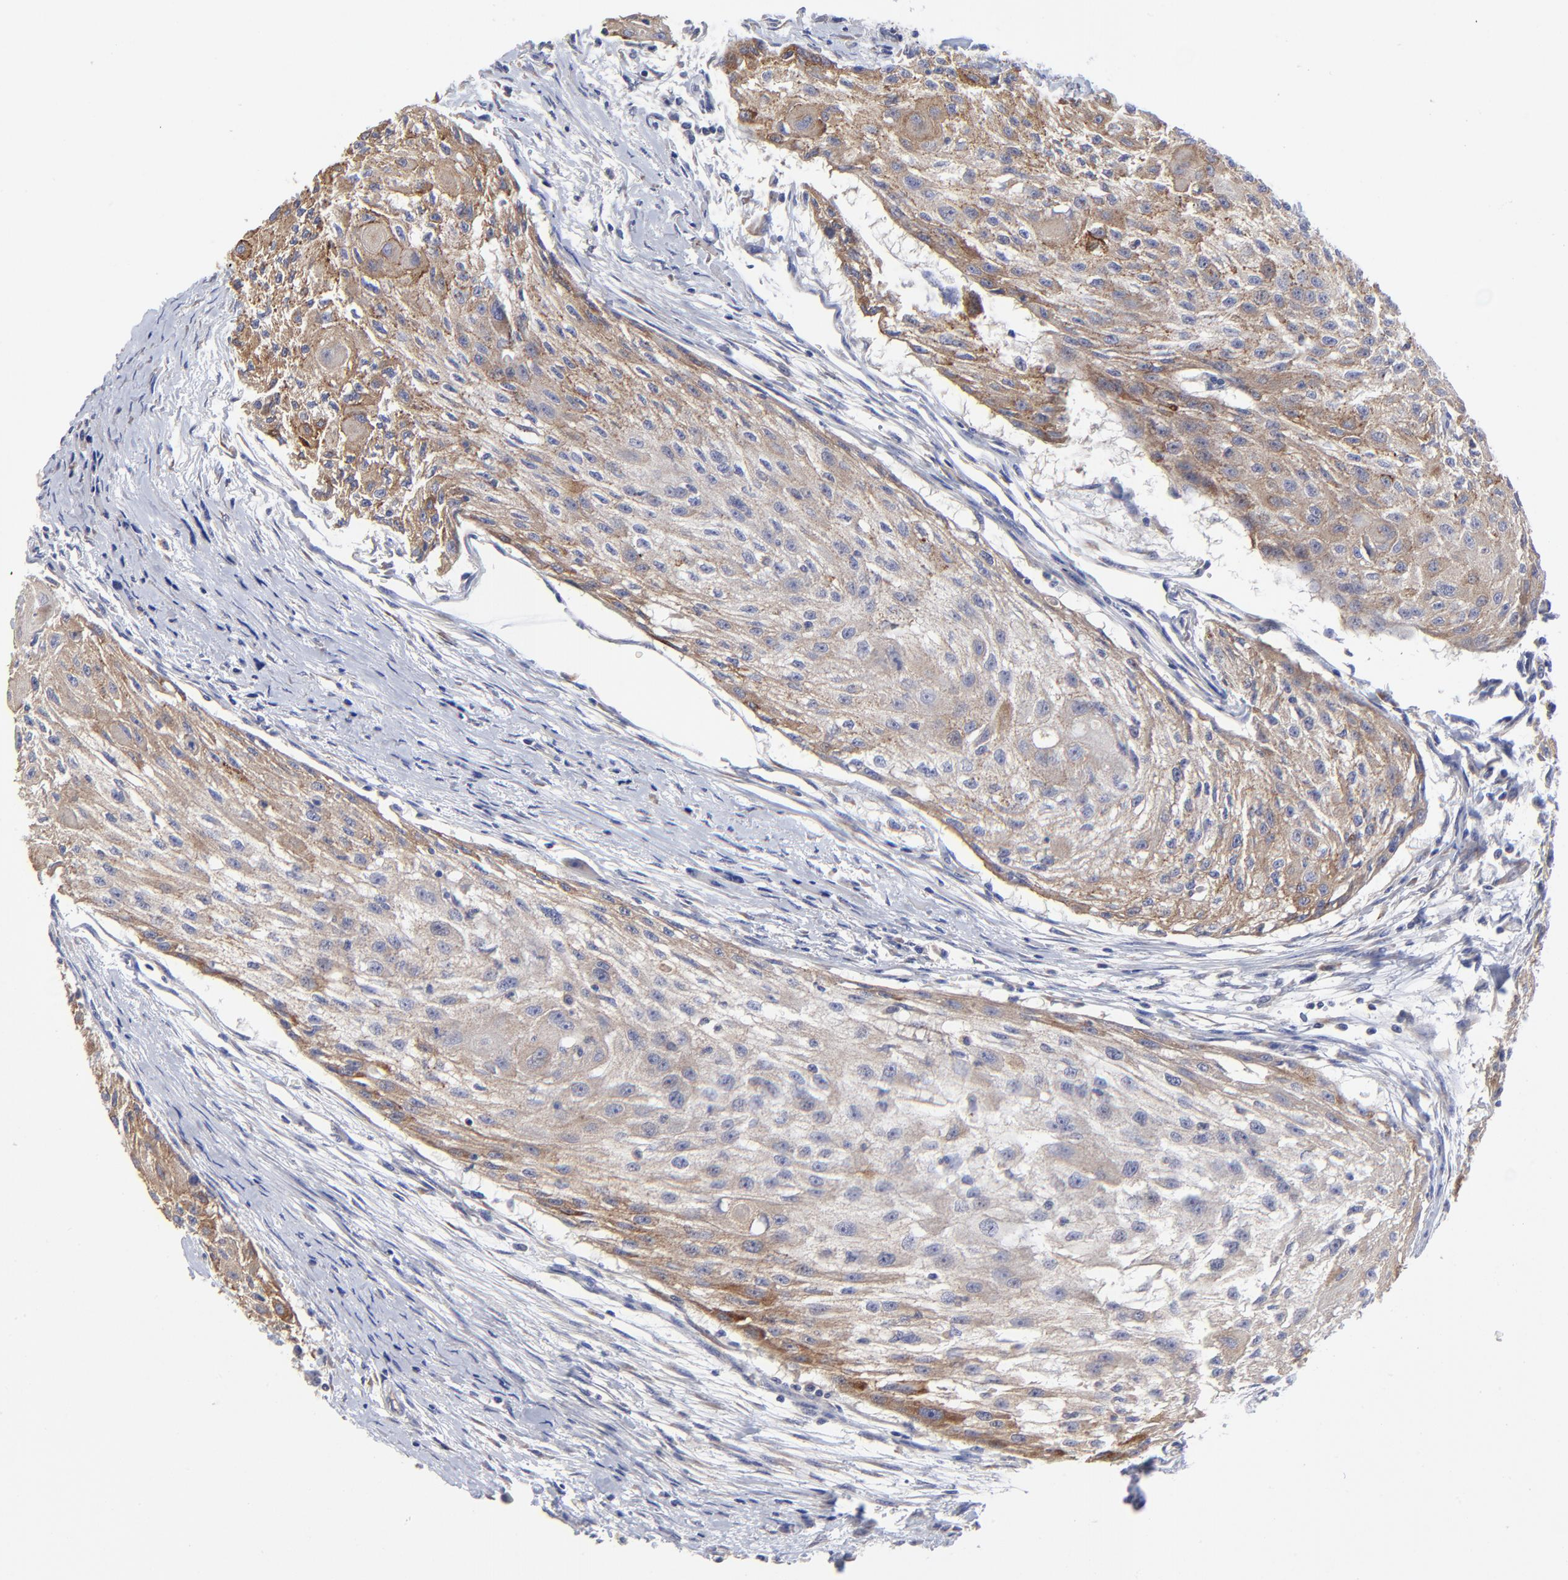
{"staining": {"intensity": "moderate", "quantity": "25%-75%", "location": "cytoplasmic/membranous"}, "tissue": "head and neck cancer", "cell_type": "Tumor cells", "image_type": "cancer", "snomed": [{"axis": "morphology", "description": "Squamous cell carcinoma, NOS"}, {"axis": "topography", "description": "Head-Neck"}], "caption": "Squamous cell carcinoma (head and neck) tissue reveals moderate cytoplasmic/membranous expression in about 25%-75% of tumor cells (Stains: DAB in brown, nuclei in blue, Microscopy: brightfield microscopy at high magnification).", "gene": "SULF2", "patient": {"sex": "male", "age": 64}}